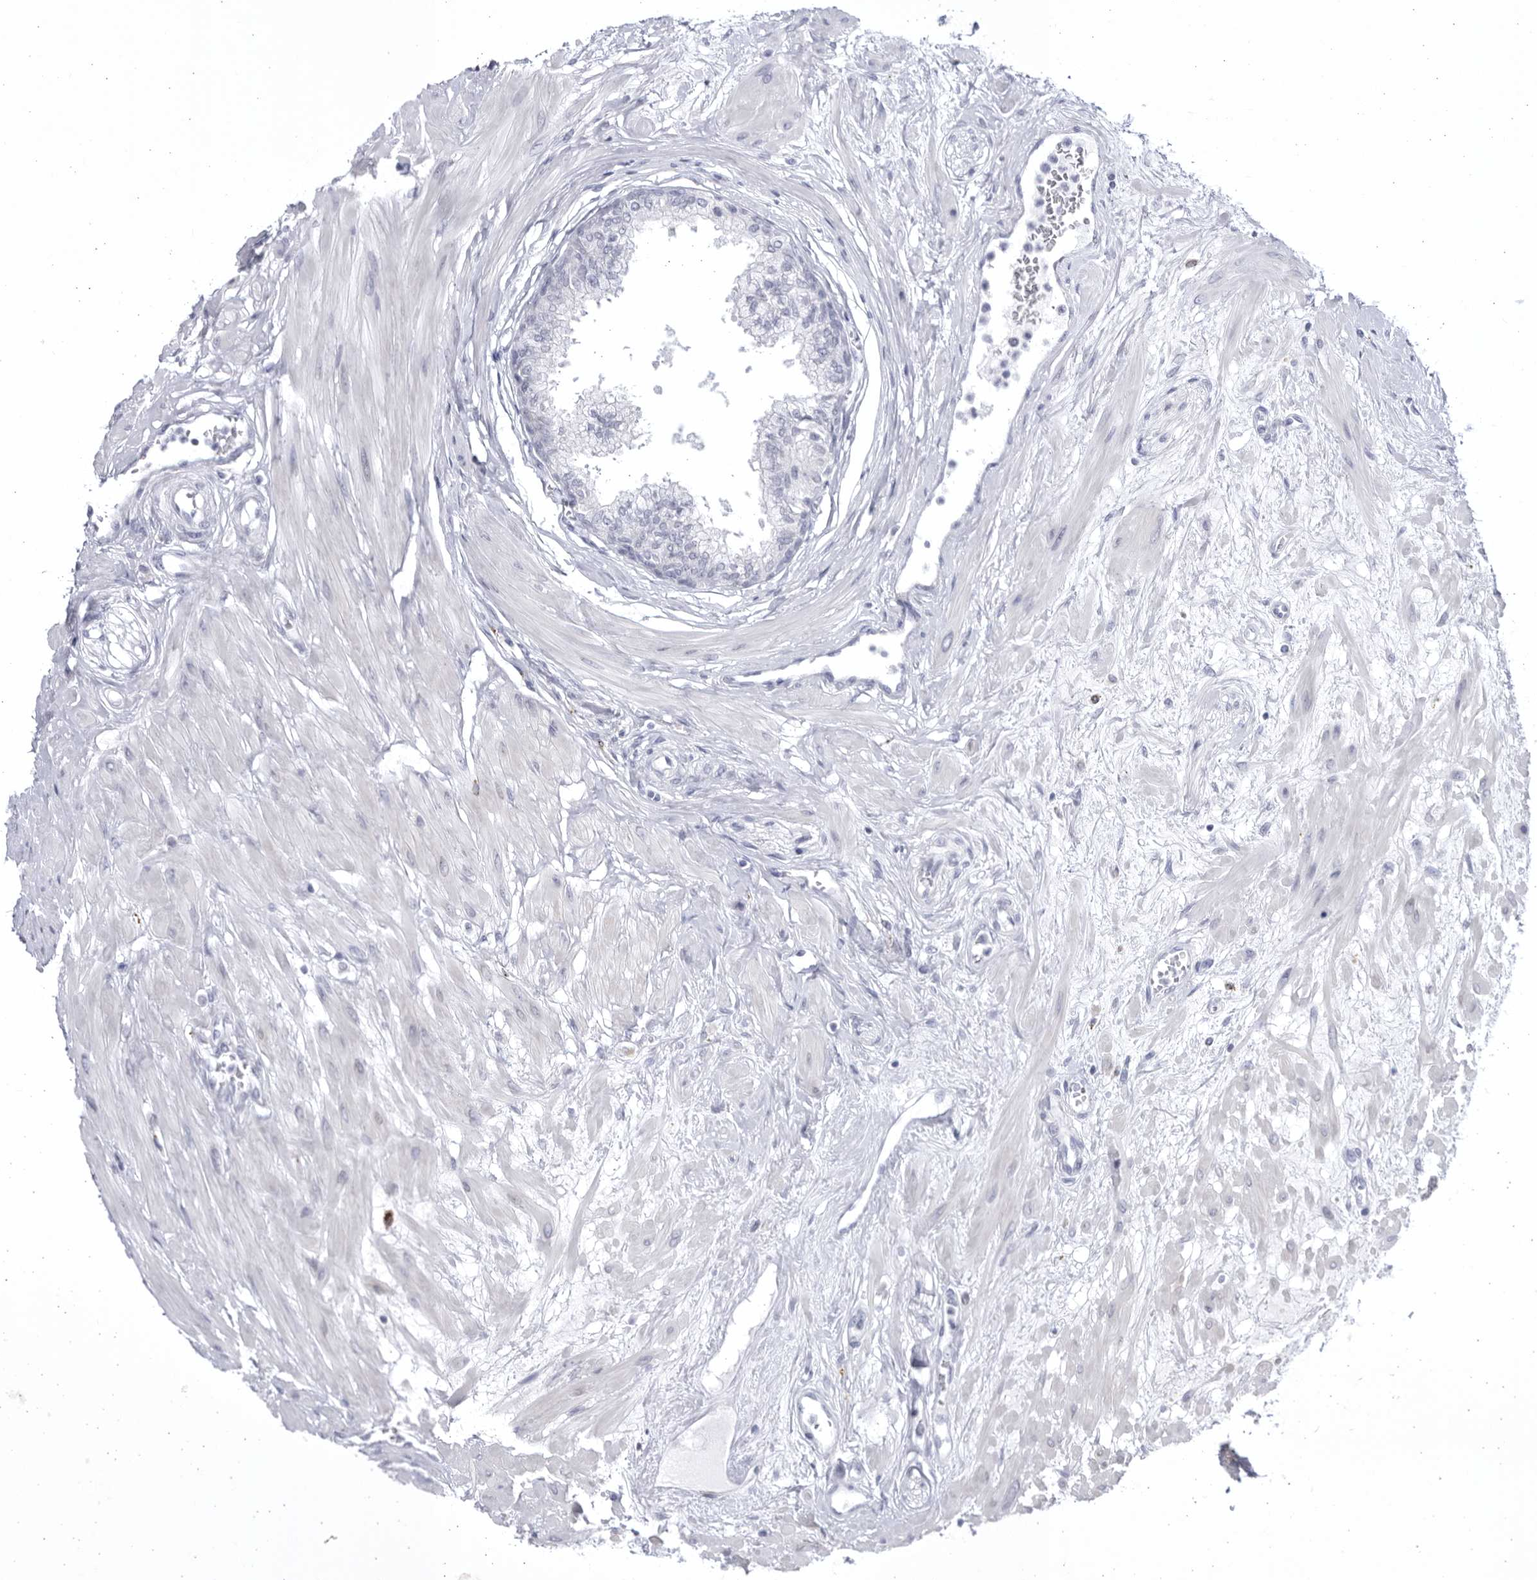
{"staining": {"intensity": "negative", "quantity": "none", "location": "none"}, "tissue": "seminal vesicle", "cell_type": "Glandular cells", "image_type": "normal", "snomed": [{"axis": "morphology", "description": "Normal tissue, NOS"}, {"axis": "topography", "description": "Prostate"}, {"axis": "topography", "description": "Seminal veicle"}], "caption": "Image shows no protein staining in glandular cells of unremarkable seminal vesicle.", "gene": "CCDC181", "patient": {"sex": "male", "age": 60}}